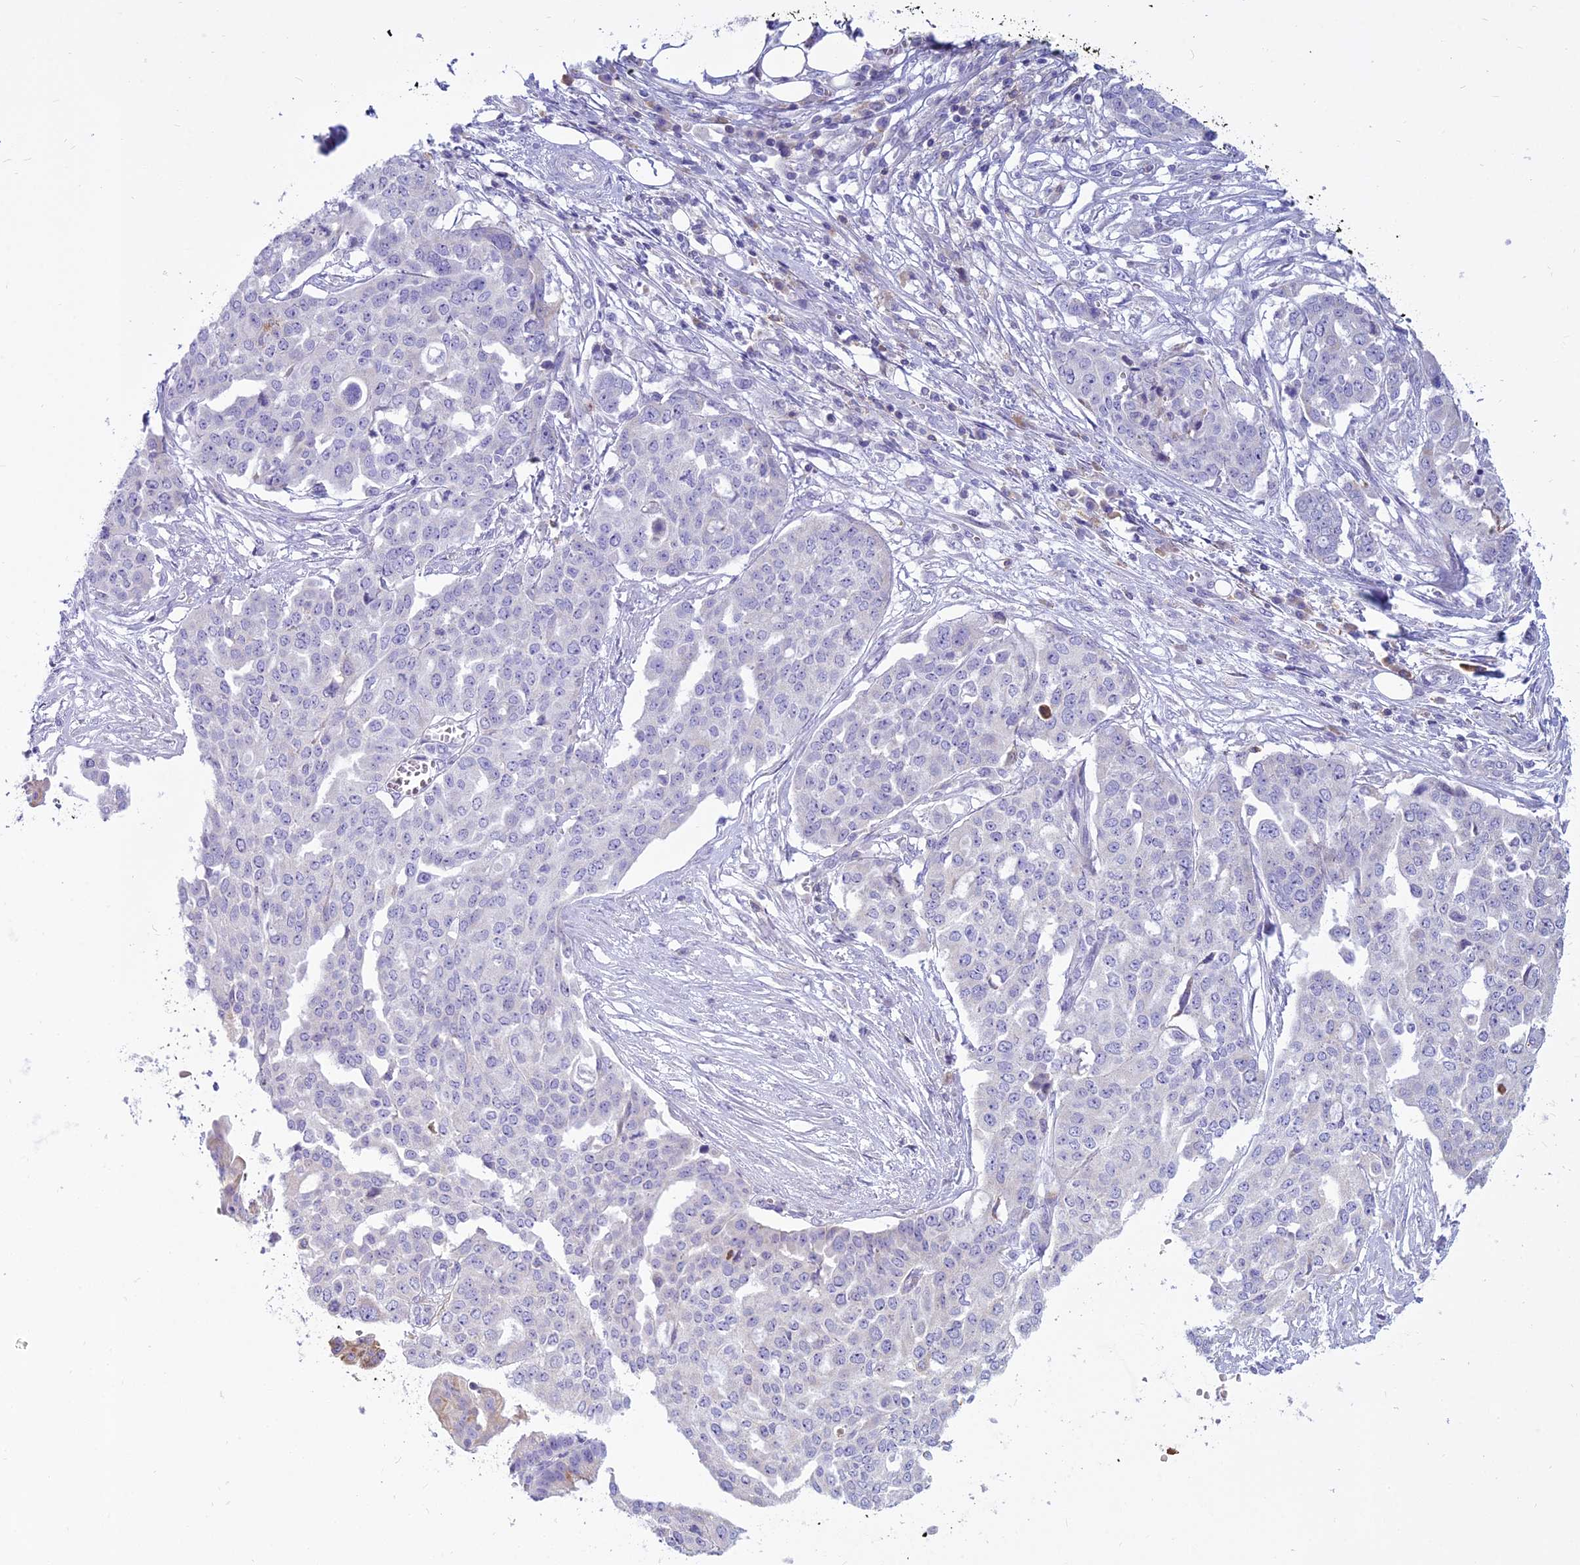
{"staining": {"intensity": "negative", "quantity": "none", "location": "none"}, "tissue": "ovarian cancer", "cell_type": "Tumor cells", "image_type": "cancer", "snomed": [{"axis": "morphology", "description": "Cystadenocarcinoma, serous, NOS"}, {"axis": "topography", "description": "Soft tissue"}, {"axis": "topography", "description": "Ovary"}], "caption": "Immunohistochemistry of human ovarian serous cystadenocarcinoma demonstrates no staining in tumor cells.", "gene": "CD5", "patient": {"sex": "female", "age": 57}}